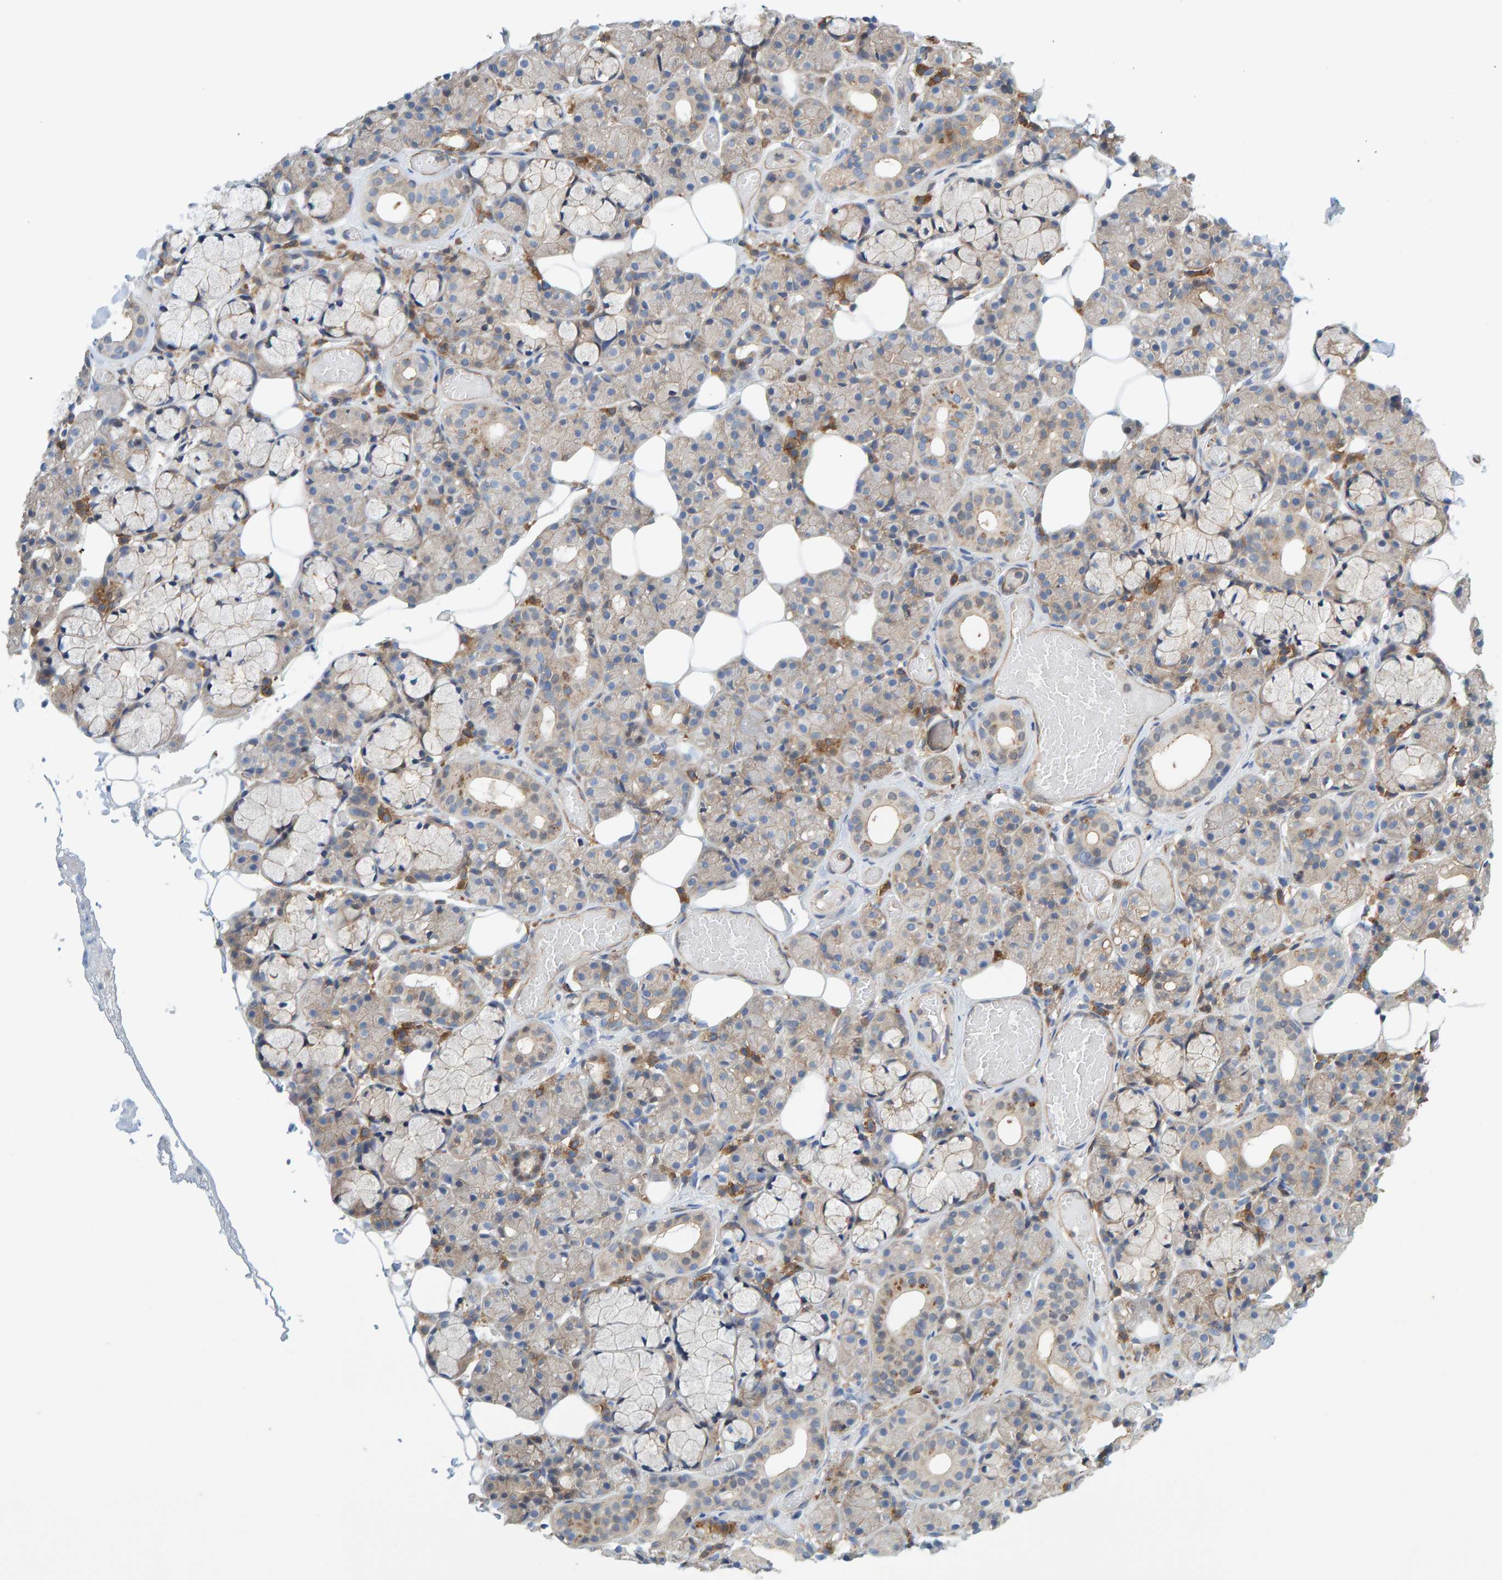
{"staining": {"intensity": "weak", "quantity": "<25%", "location": "cytoplasmic/membranous"}, "tissue": "salivary gland", "cell_type": "Glandular cells", "image_type": "normal", "snomed": [{"axis": "morphology", "description": "Normal tissue, NOS"}, {"axis": "topography", "description": "Salivary gland"}], "caption": "High magnification brightfield microscopy of normal salivary gland stained with DAB (brown) and counterstained with hematoxylin (blue): glandular cells show no significant positivity.", "gene": "PRKD2", "patient": {"sex": "male", "age": 63}}